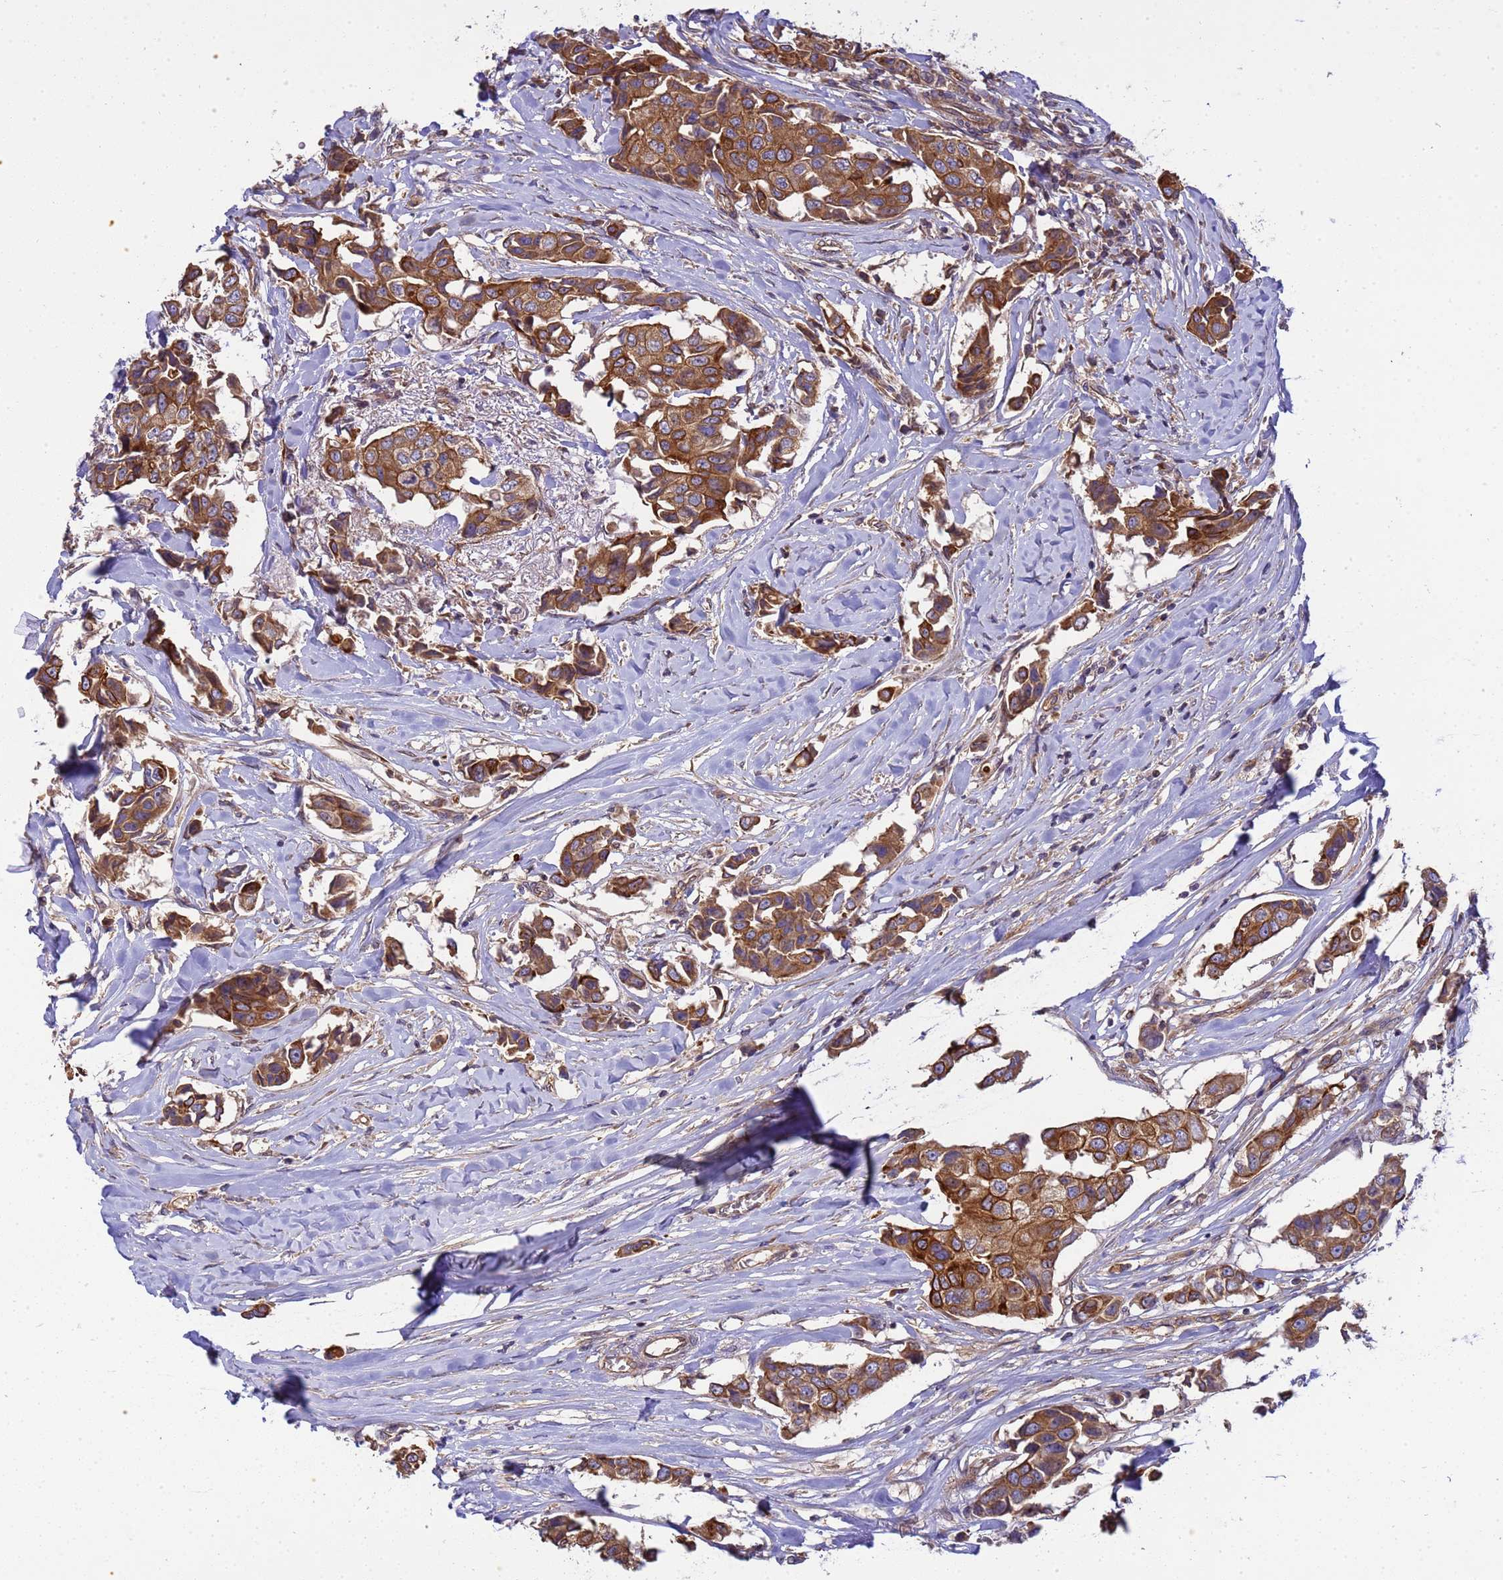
{"staining": {"intensity": "strong", "quantity": ">75%", "location": "cytoplasmic/membranous"}, "tissue": "breast cancer", "cell_type": "Tumor cells", "image_type": "cancer", "snomed": [{"axis": "morphology", "description": "Duct carcinoma"}, {"axis": "topography", "description": "Breast"}], "caption": "An immunohistochemistry image of tumor tissue is shown. Protein staining in brown labels strong cytoplasmic/membranous positivity in intraductal carcinoma (breast) within tumor cells.", "gene": "SMCO3", "patient": {"sex": "female", "age": 80}}